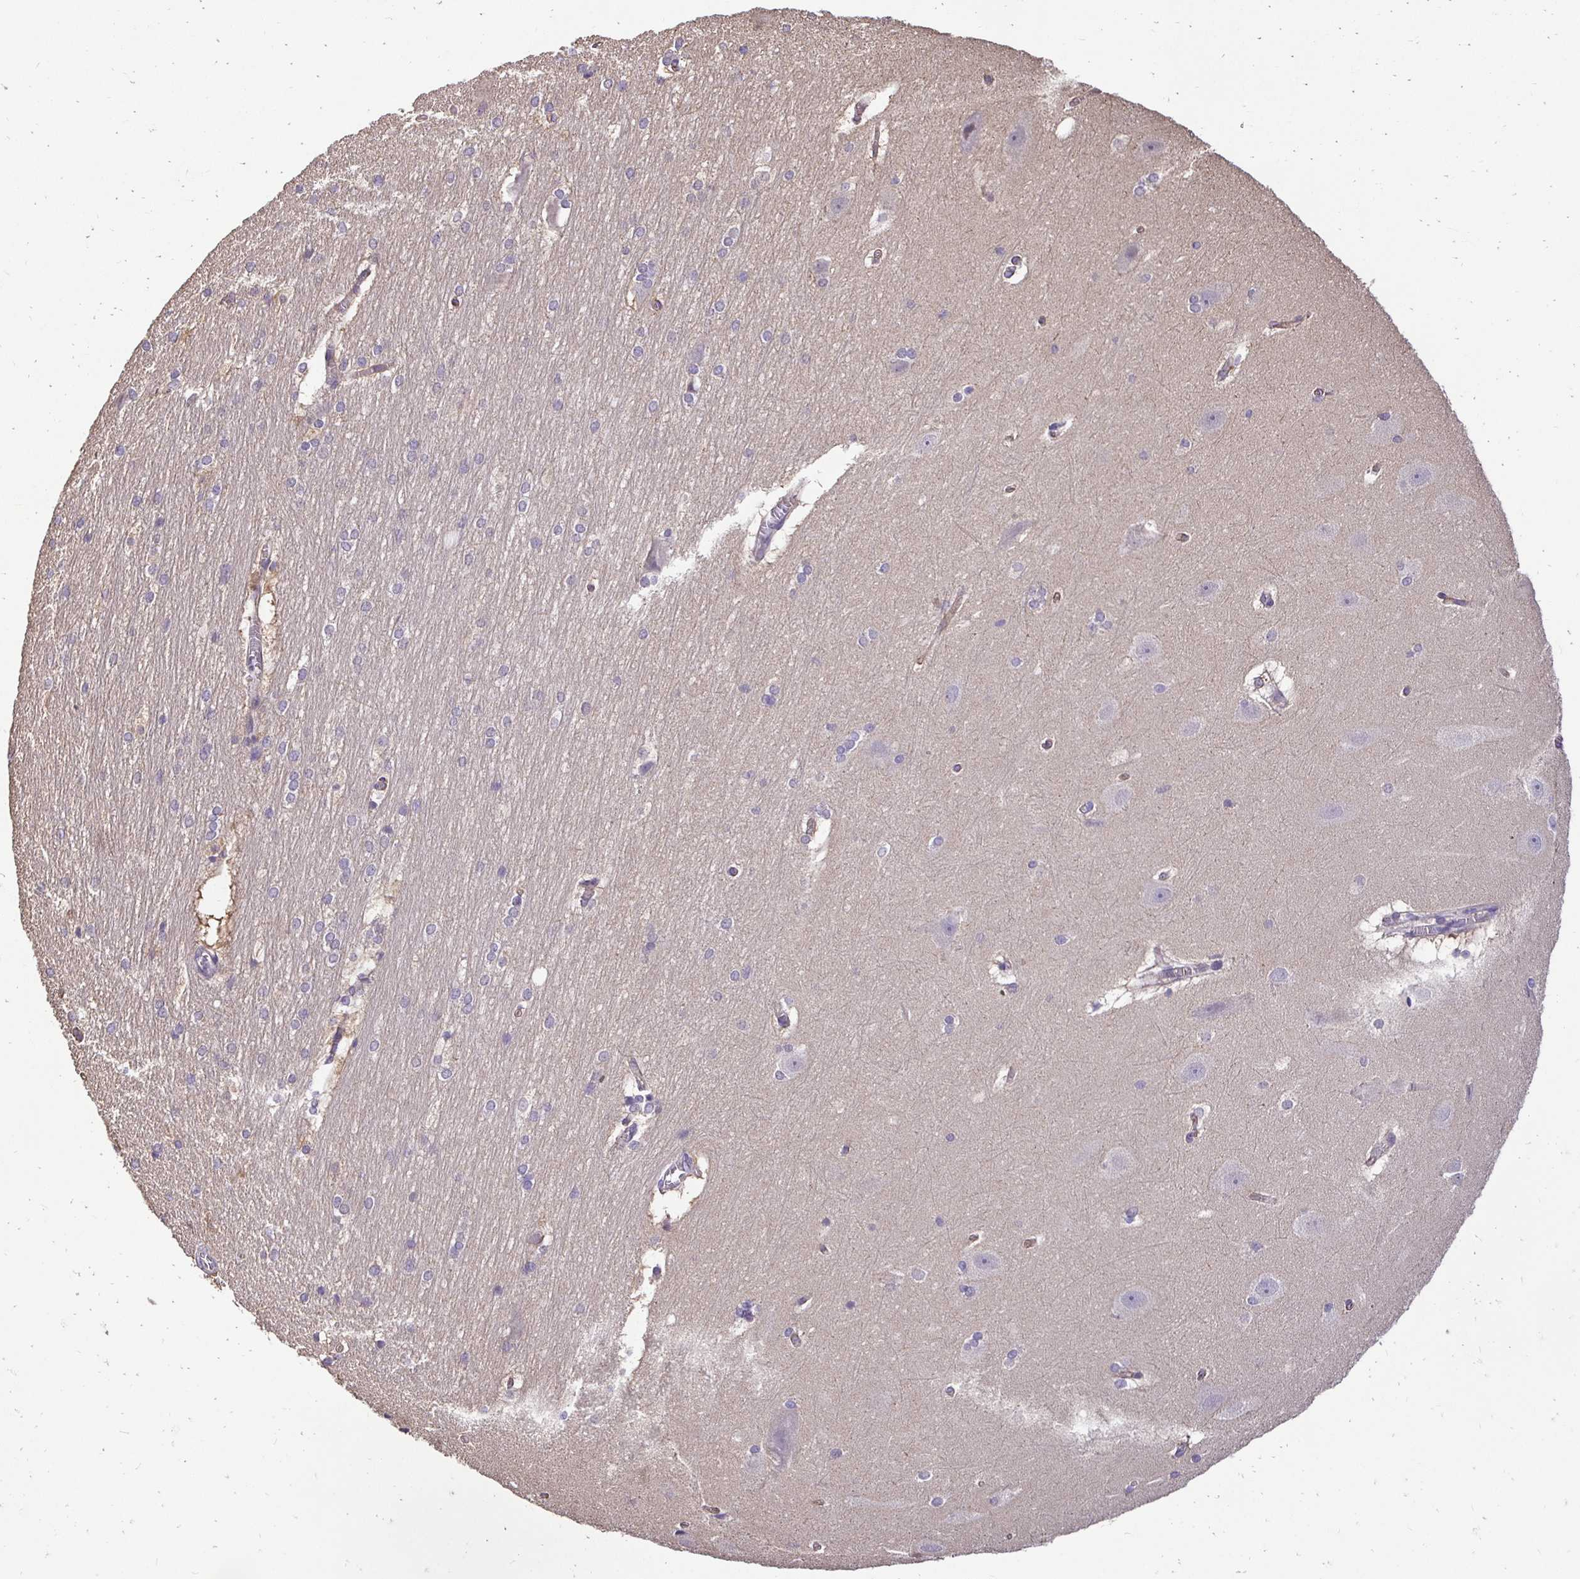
{"staining": {"intensity": "negative", "quantity": "none", "location": "none"}, "tissue": "hippocampus", "cell_type": "Glial cells", "image_type": "normal", "snomed": [{"axis": "morphology", "description": "Normal tissue, NOS"}, {"axis": "topography", "description": "Cerebral cortex"}, {"axis": "topography", "description": "Hippocampus"}], "caption": "IHC of unremarkable human hippocampus displays no expression in glial cells. (Brightfield microscopy of DAB (3,3'-diaminobenzidine) immunohistochemistry at high magnification).", "gene": "SLC9A1", "patient": {"sex": "female", "age": 19}}